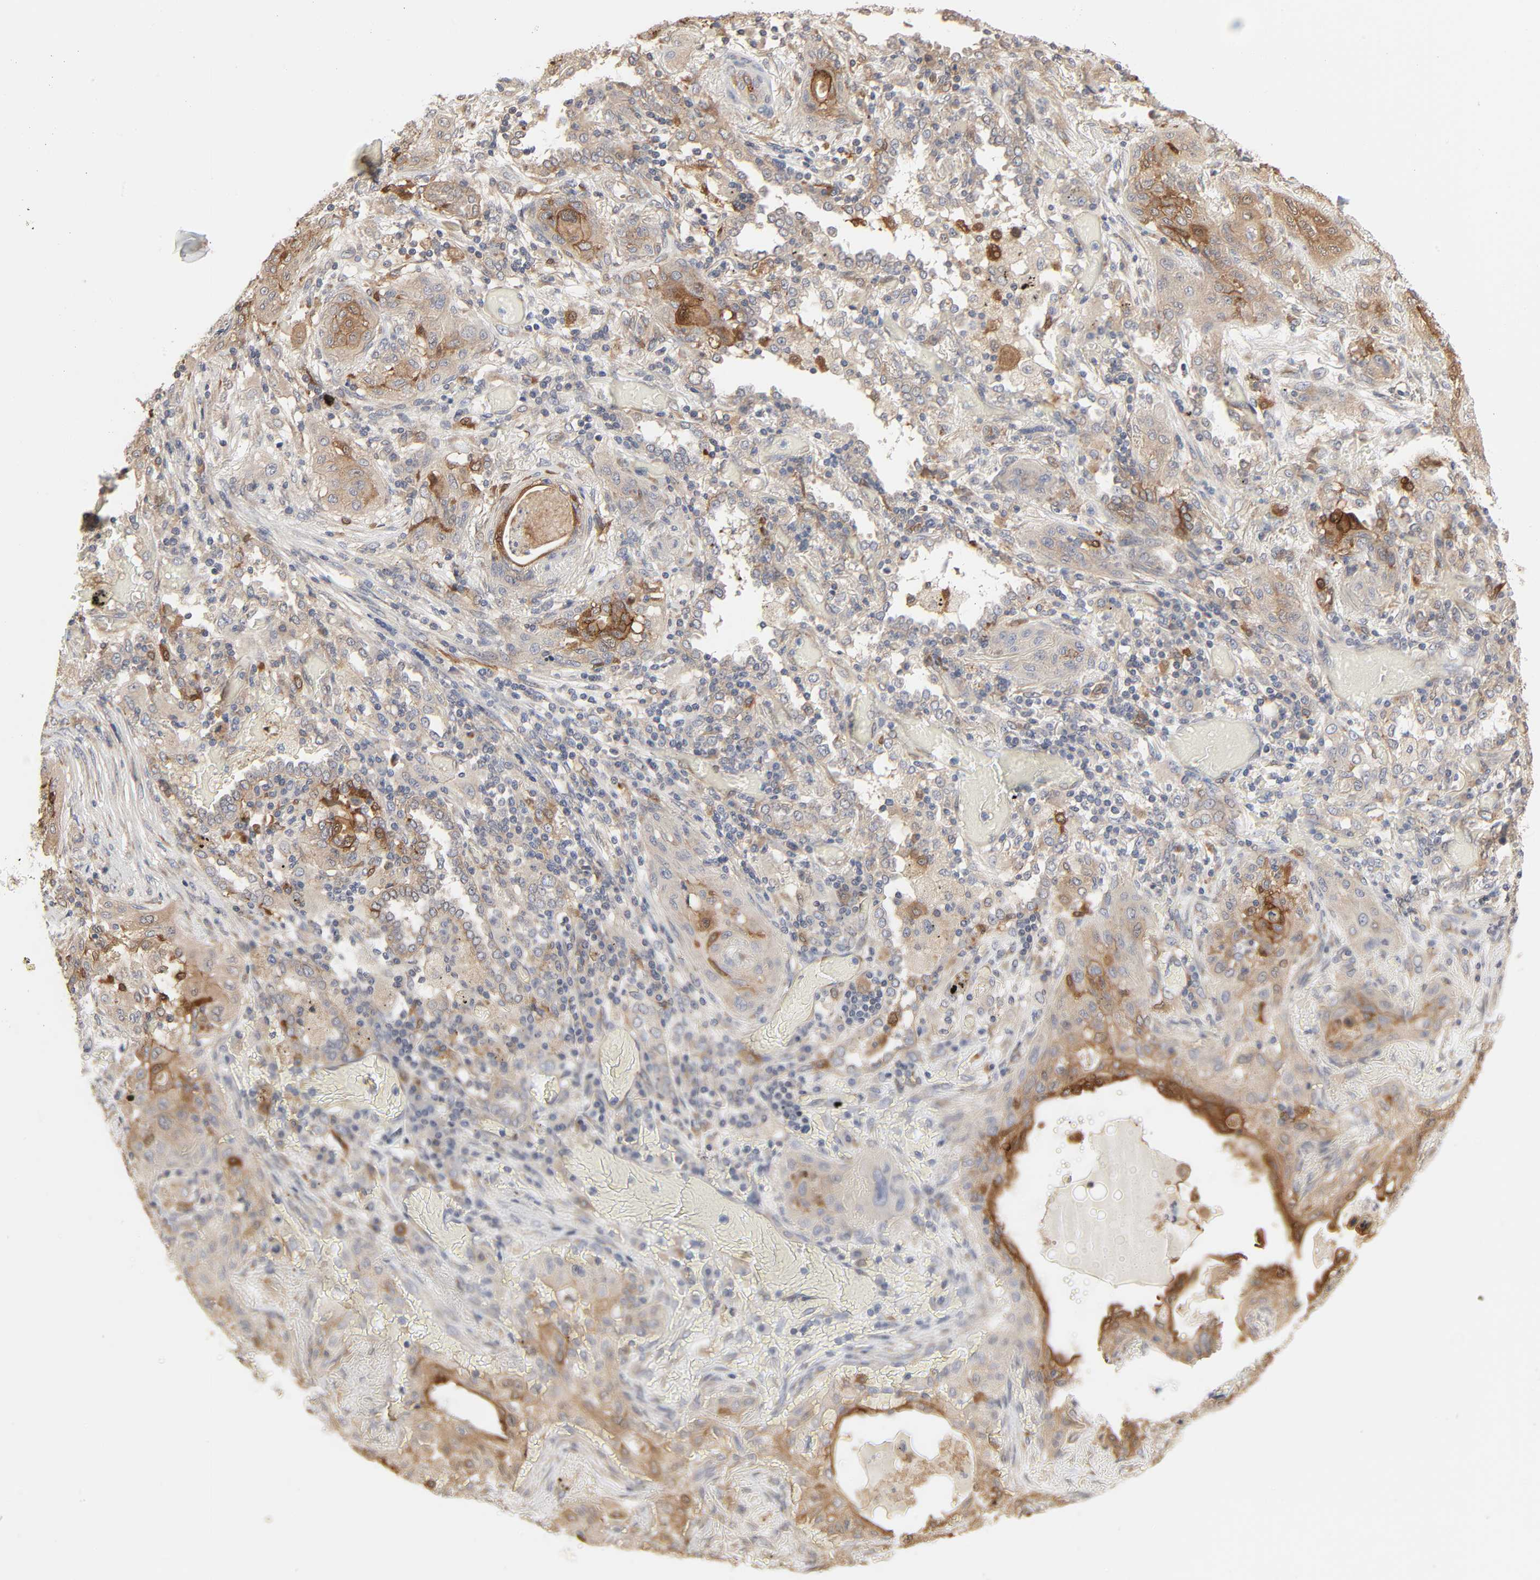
{"staining": {"intensity": "moderate", "quantity": "25%-75%", "location": "cytoplasmic/membranous"}, "tissue": "lung cancer", "cell_type": "Tumor cells", "image_type": "cancer", "snomed": [{"axis": "morphology", "description": "Squamous cell carcinoma, NOS"}, {"axis": "topography", "description": "Lung"}], "caption": "Lung cancer stained with DAB (3,3'-diaminobenzidine) immunohistochemistry reveals medium levels of moderate cytoplasmic/membranous staining in about 25%-75% of tumor cells.", "gene": "NDRG2", "patient": {"sex": "female", "age": 47}}